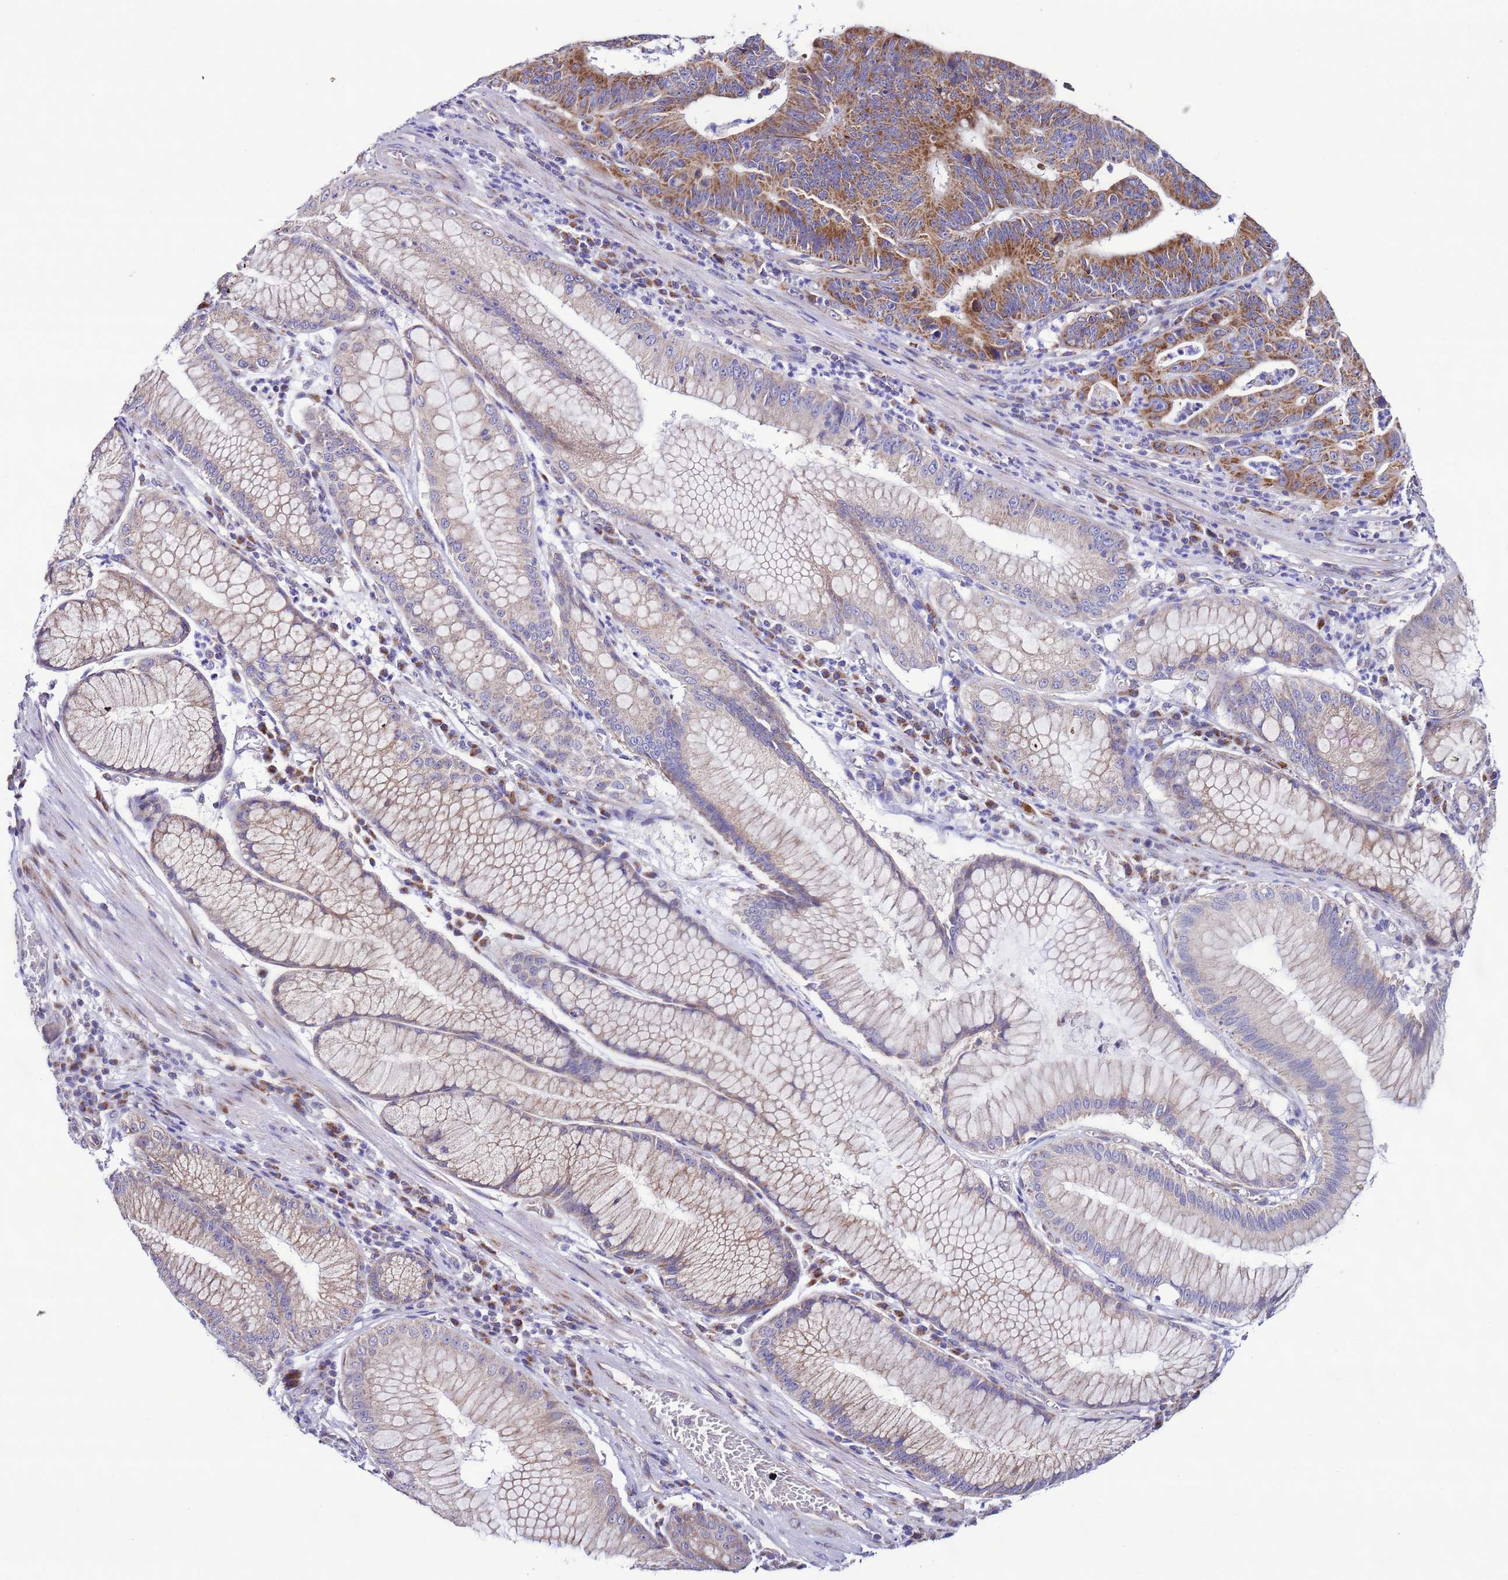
{"staining": {"intensity": "moderate", "quantity": ">75%", "location": "cytoplasmic/membranous"}, "tissue": "stomach cancer", "cell_type": "Tumor cells", "image_type": "cancer", "snomed": [{"axis": "morphology", "description": "Adenocarcinoma, NOS"}, {"axis": "topography", "description": "Stomach"}], "caption": "Stomach cancer (adenocarcinoma) tissue exhibits moderate cytoplasmic/membranous staining in about >75% of tumor cells, visualized by immunohistochemistry.", "gene": "AHI1", "patient": {"sex": "male", "age": 59}}